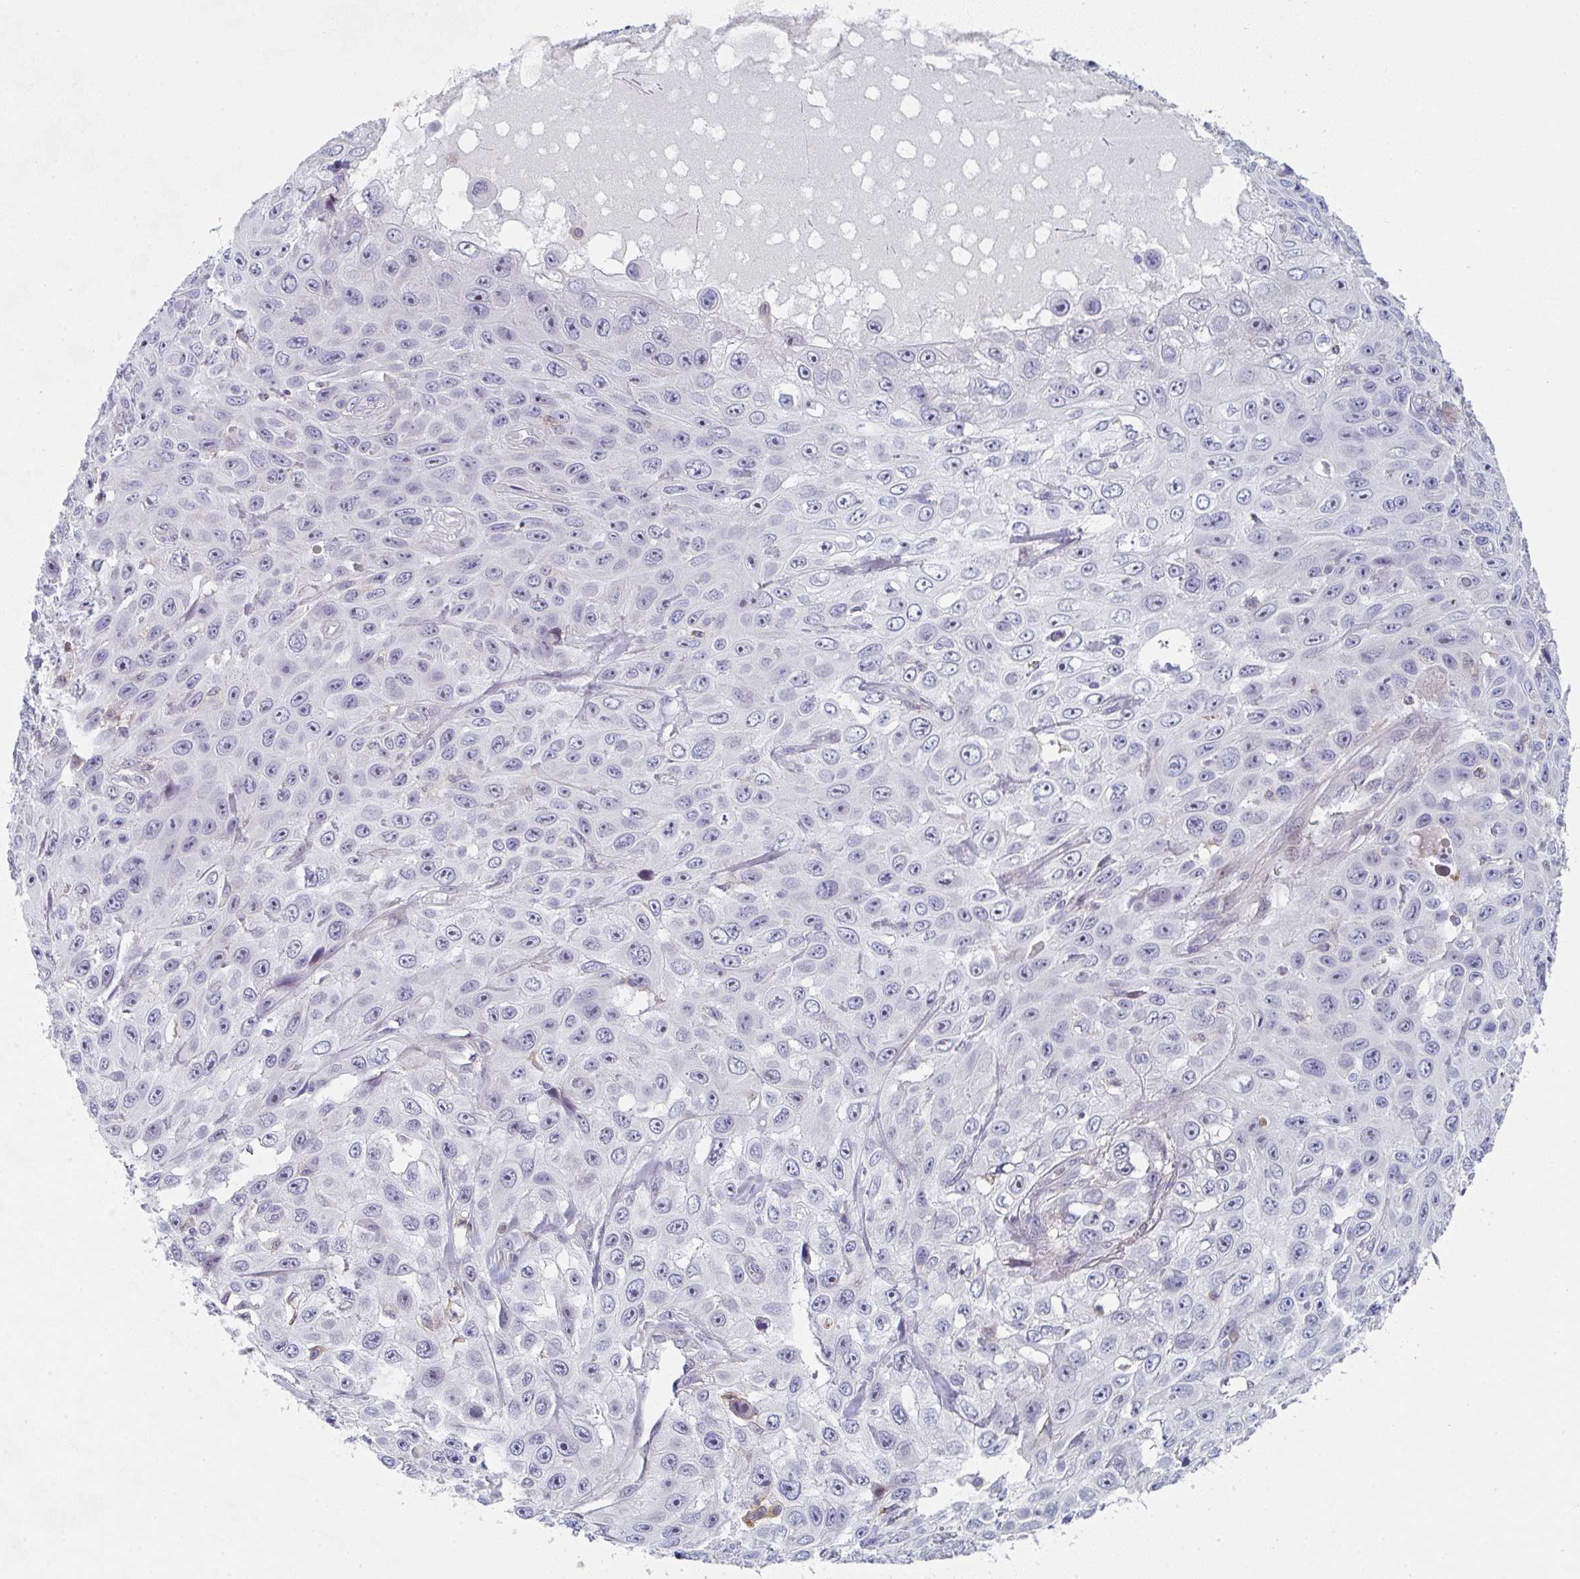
{"staining": {"intensity": "negative", "quantity": "none", "location": "none"}, "tissue": "skin cancer", "cell_type": "Tumor cells", "image_type": "cancer", "snomed": [{"axis": "morphology", "description": "Squamous cell carcinoma, NOS"}, {"axis": "topography", "description": "Skin"}], "caption": "A micrograph of skin cancer stained for a protein reveals no brown staining in tumor cells. (DAB immunohistochemistry (IHC), high magnification).", "gene": "KLHL33", "patient": {"sex": "male", "age": 82}}